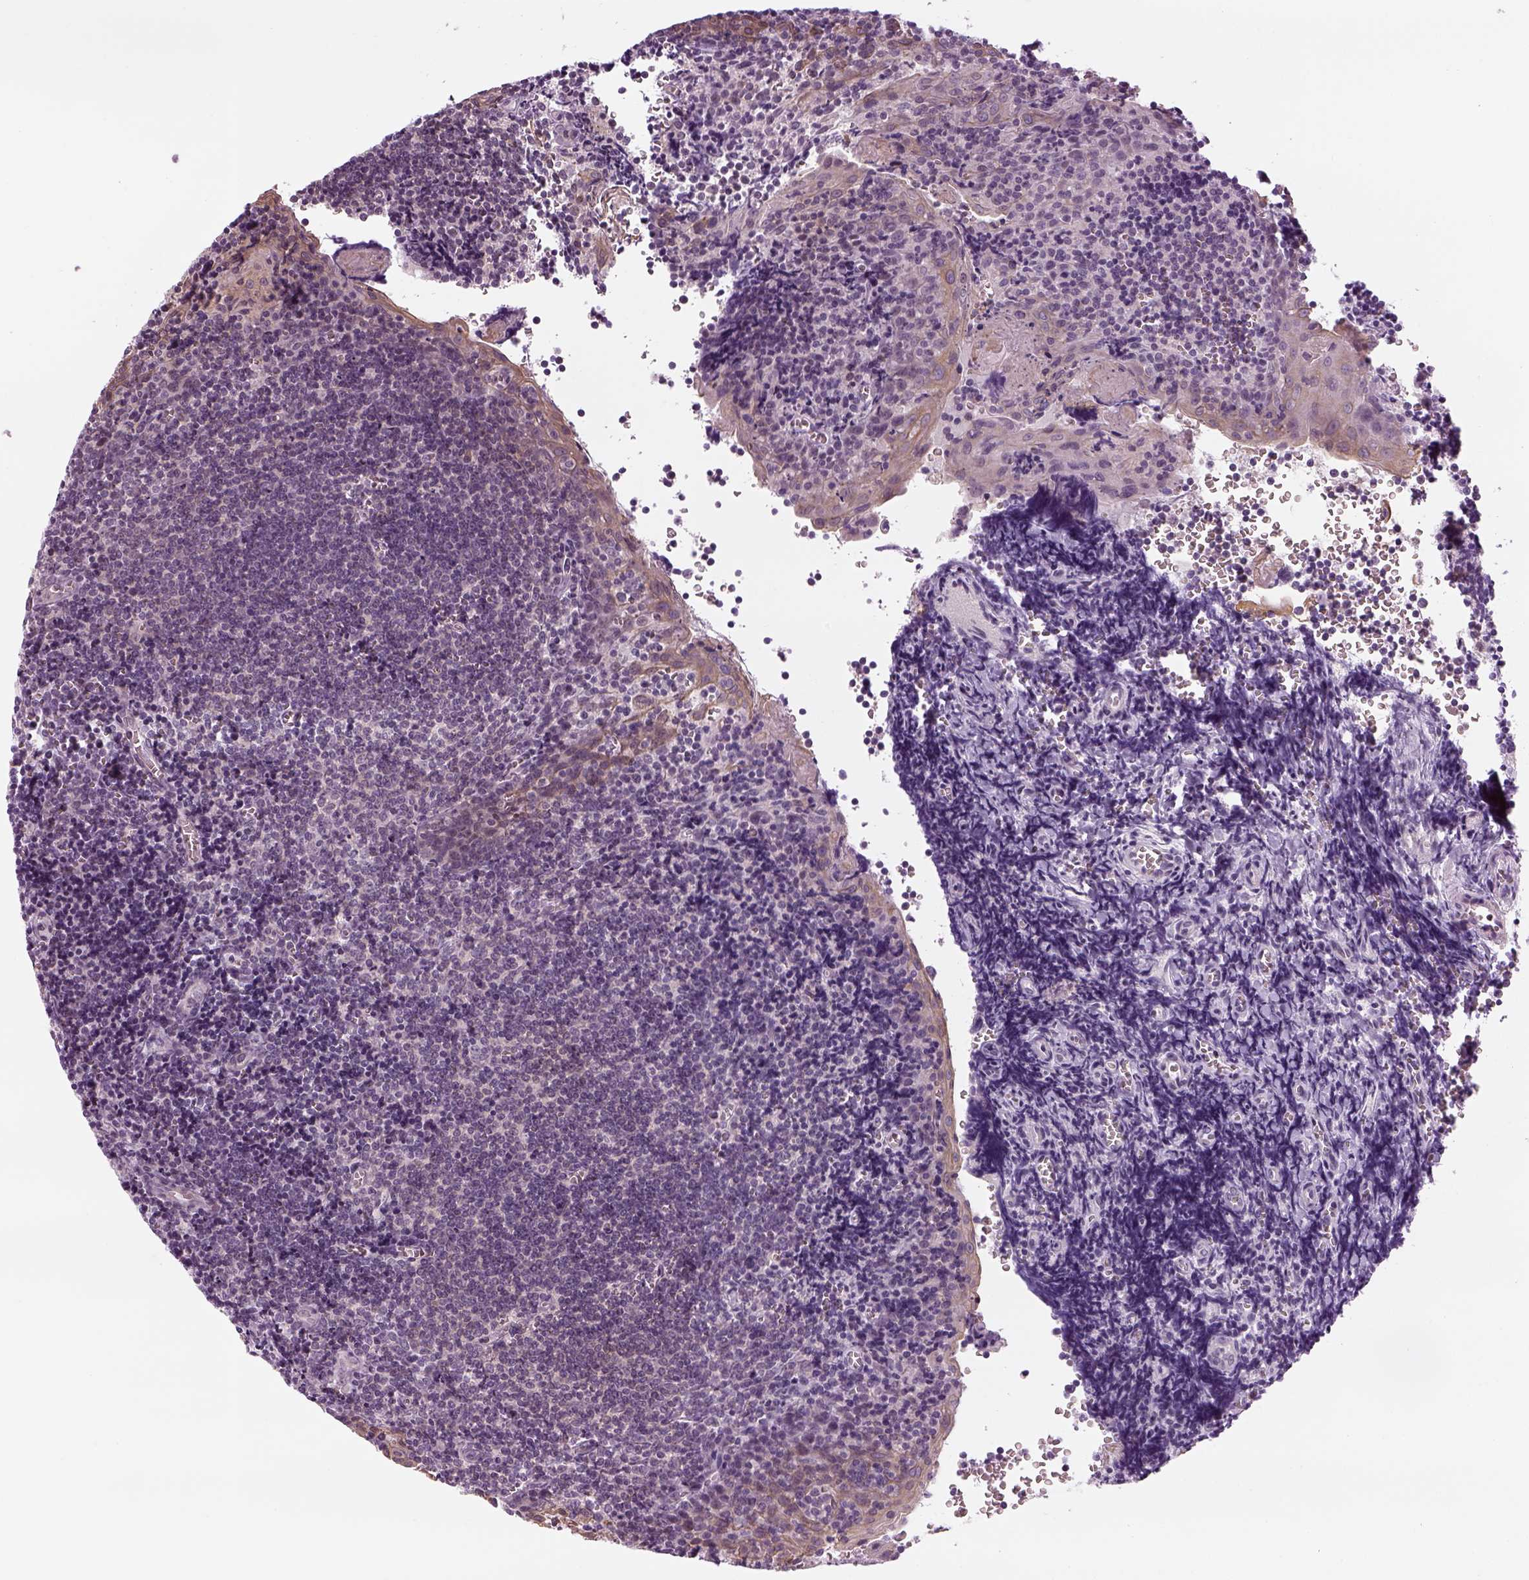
{"staining": {"intensity": "negative", "quantity": "none", "location": "none"}, "tissue": "tonsil", "cell_type": "Germinal center cells", "image_type": "normal", "snomed": [{"axis": "morphology", "description": "Normal tissue, NOS"}, {"axis": "morphology", "description": "Inflammation, NOS"}, {"axis": "topography", "description": "Tonsil"}], "caption": "A histopathology image of human tonsil is negative for staining in germinal center cells. Brightfield microscopy of immunohistochemistry (IHC) stained with DAB (brown) and hematoxylin (blue), captured at high magnification.", "gene": "LRRIQ3", "patient": {"sex": "female", "age": 31}}